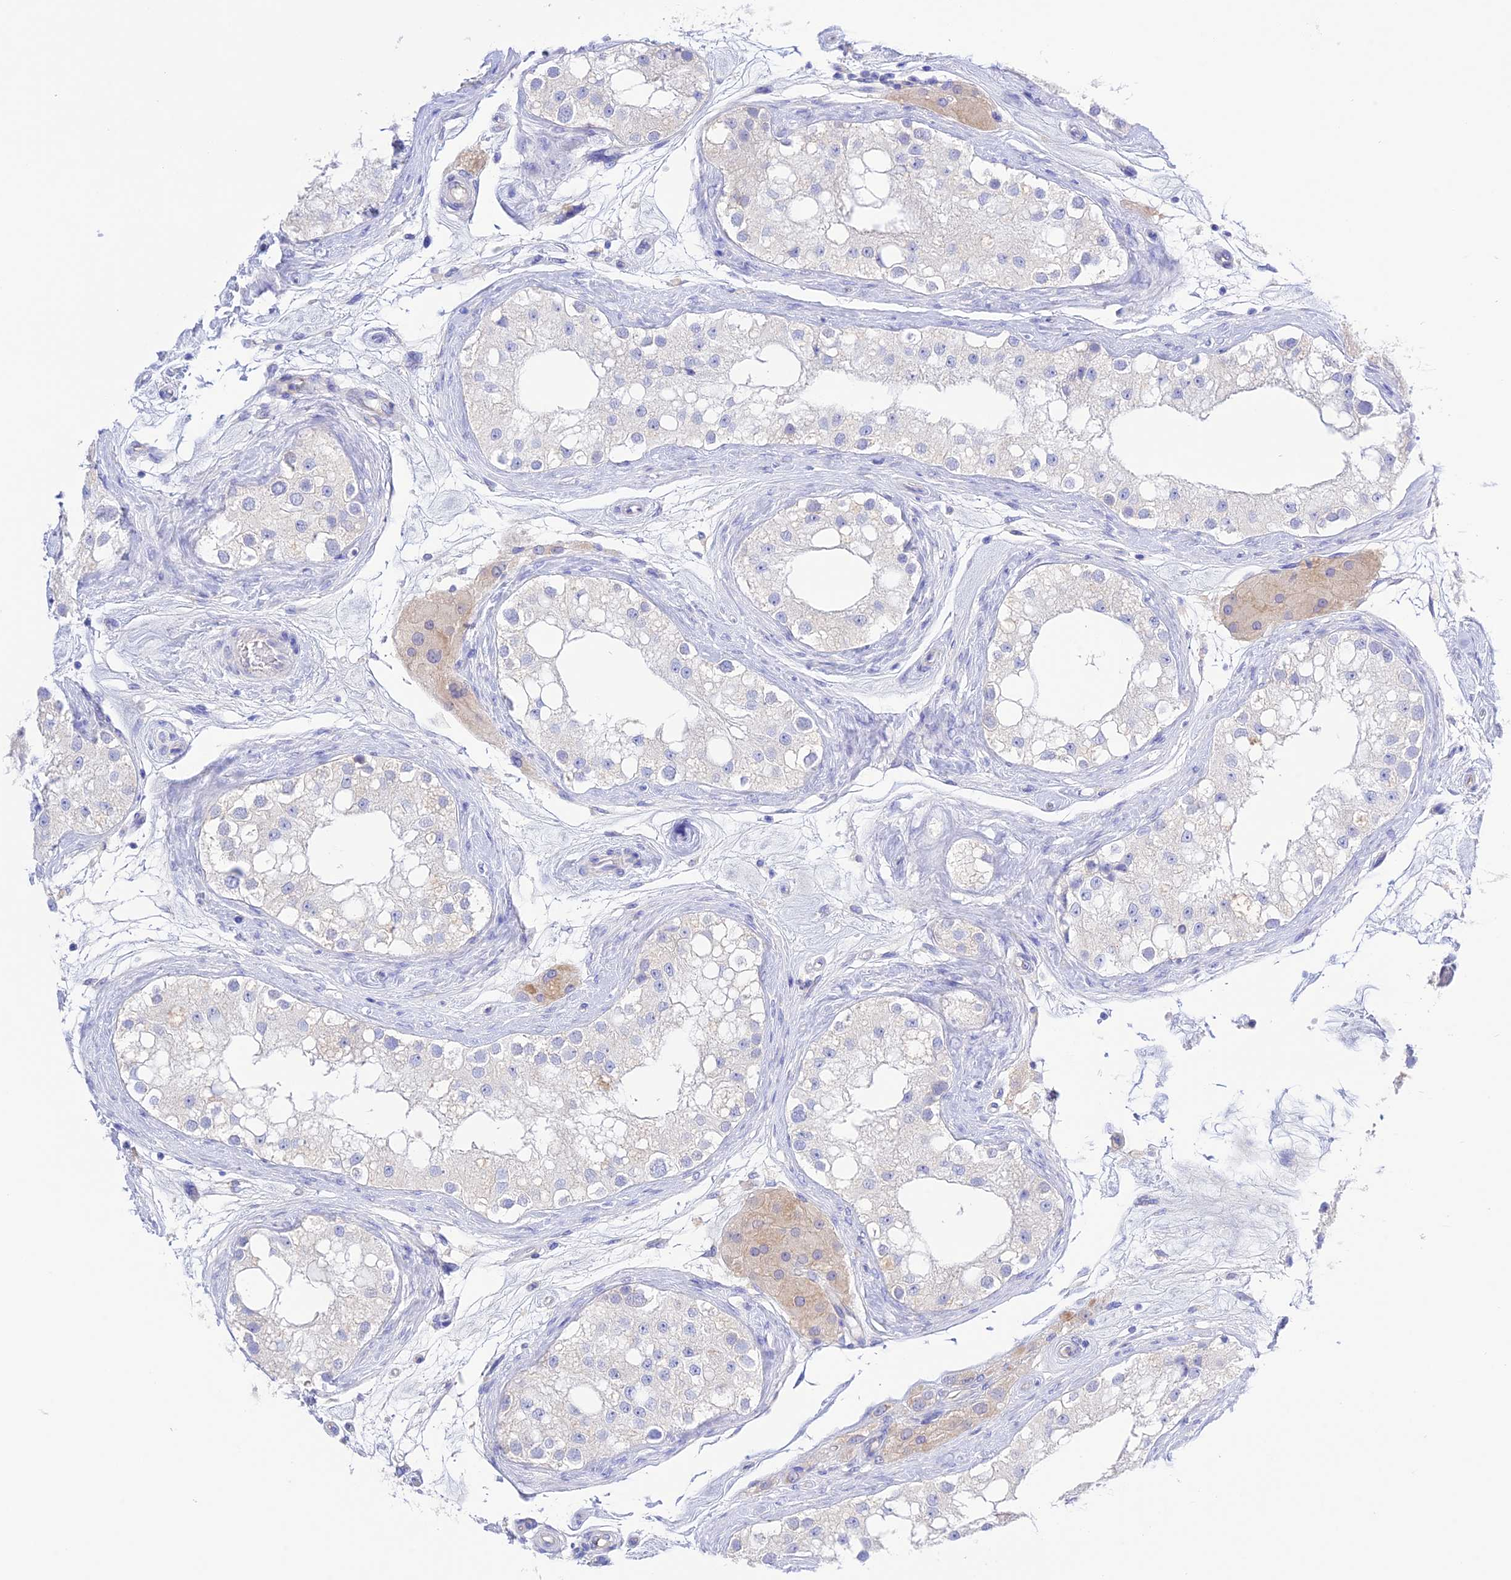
{"staining": {"intensity": "negative", "quantity": "none", "location": "none"}, "tissue": "testis", "cell_type": "Cells in seminiferous ducts", "image_type": "normal", "snomed": [{"axis": "morphology", "description": "Normal tissue, NOS"}, {"axis": "topography", "description": "Testis"}], "caption": "The IHC micrograph has no significant staining in cells in seminiferous ducts of testis.", "gene": "CHSY3", "patient": {"sex": "male", "age": 84}}